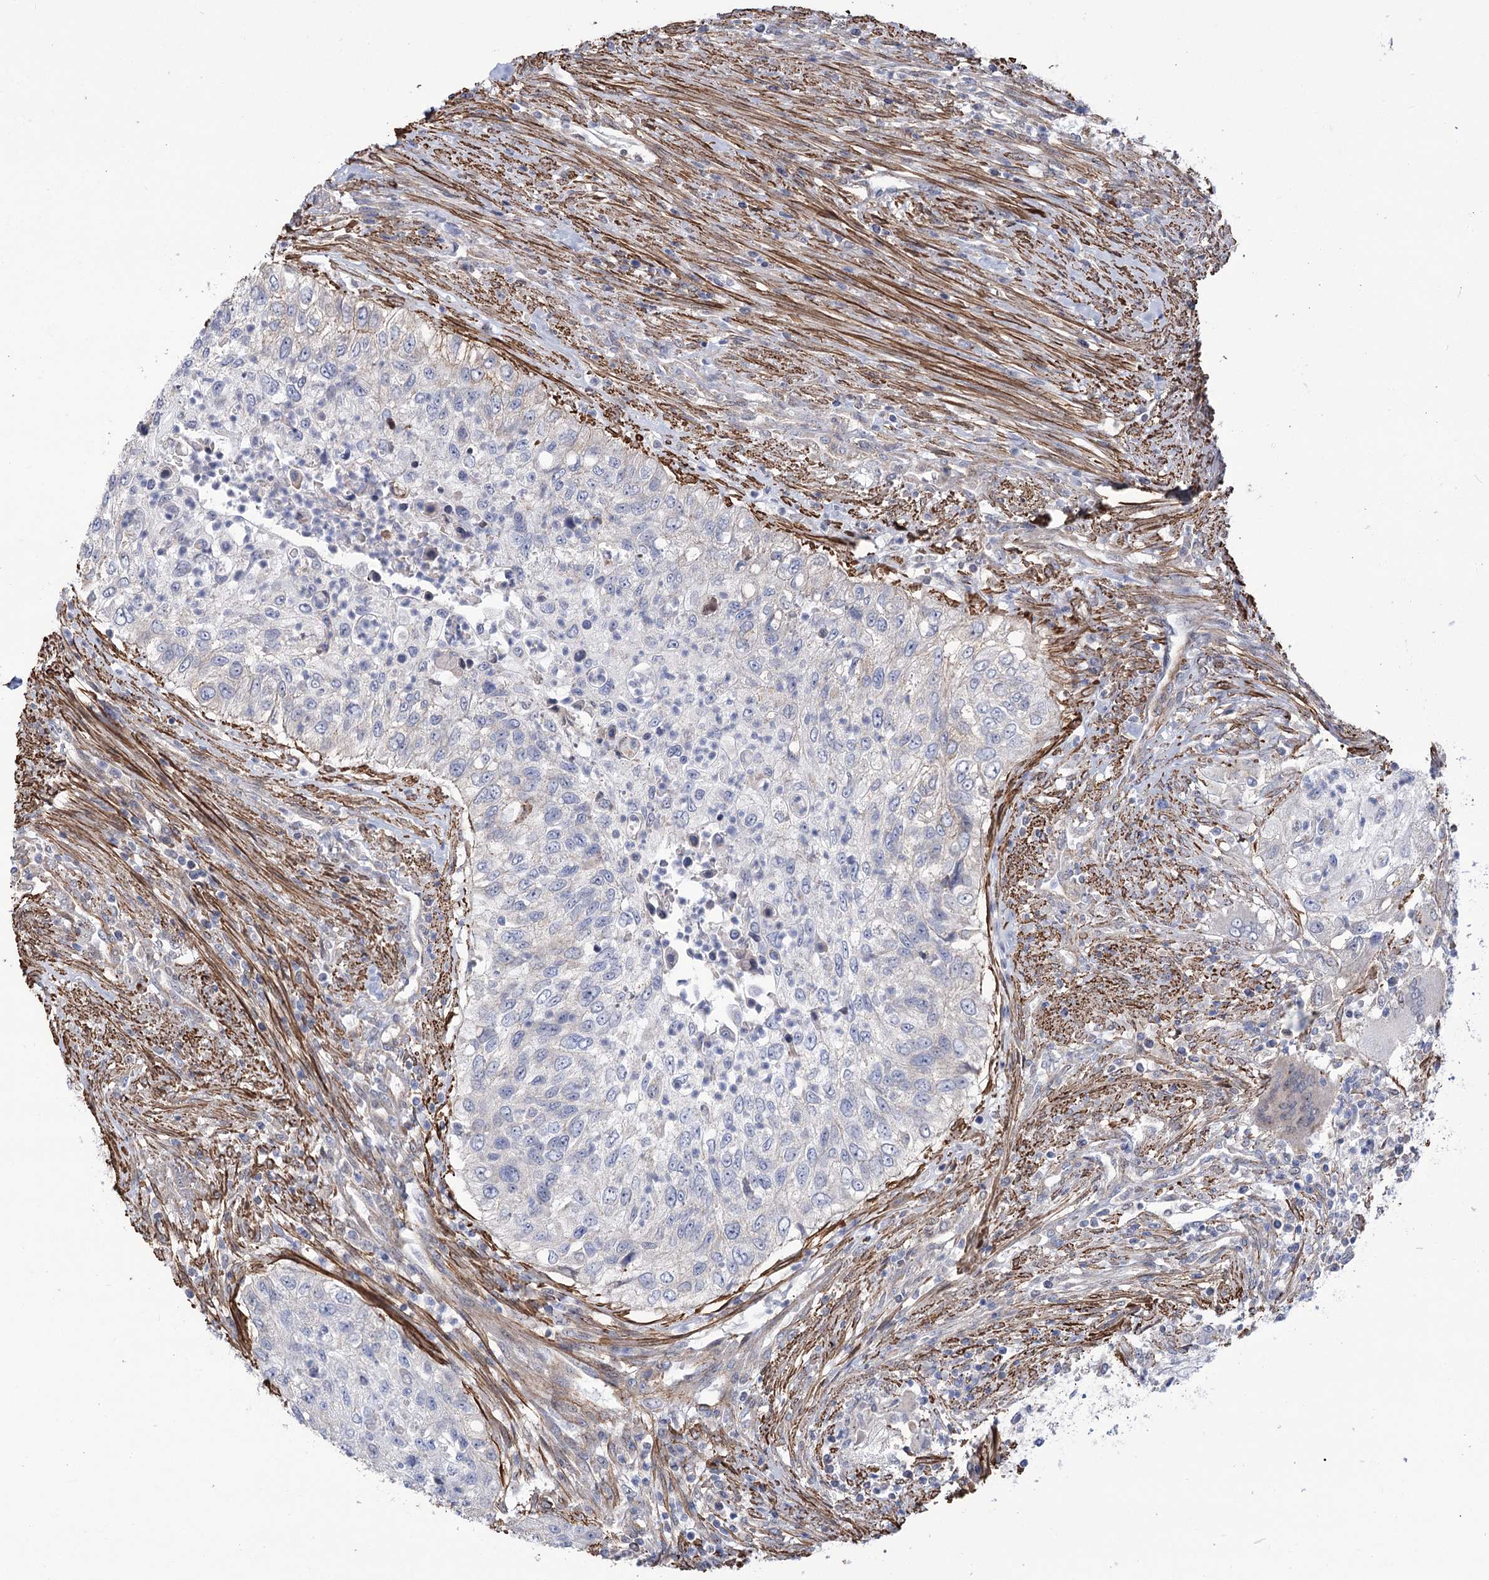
{"staining": {"intensity": "negative", "quantity": "none", "location": "none"}, "tissue": "urothelial cancer", "cell_type": "Tumor cells", "image_type": "cancer", "snomed": [{"axis": "morphology", "description": "Urothelial carcinoma, High grade"}, {"axis": "topography", "description": "Urinary bladder"}], "caption": "This is an immunohistochemistry (IHC) image of urothelial carcinoma (high-grade). There is no positivity in tumor cells.", "gene": "WASHC3", "patient": {"sex": "female", "age": 60}}